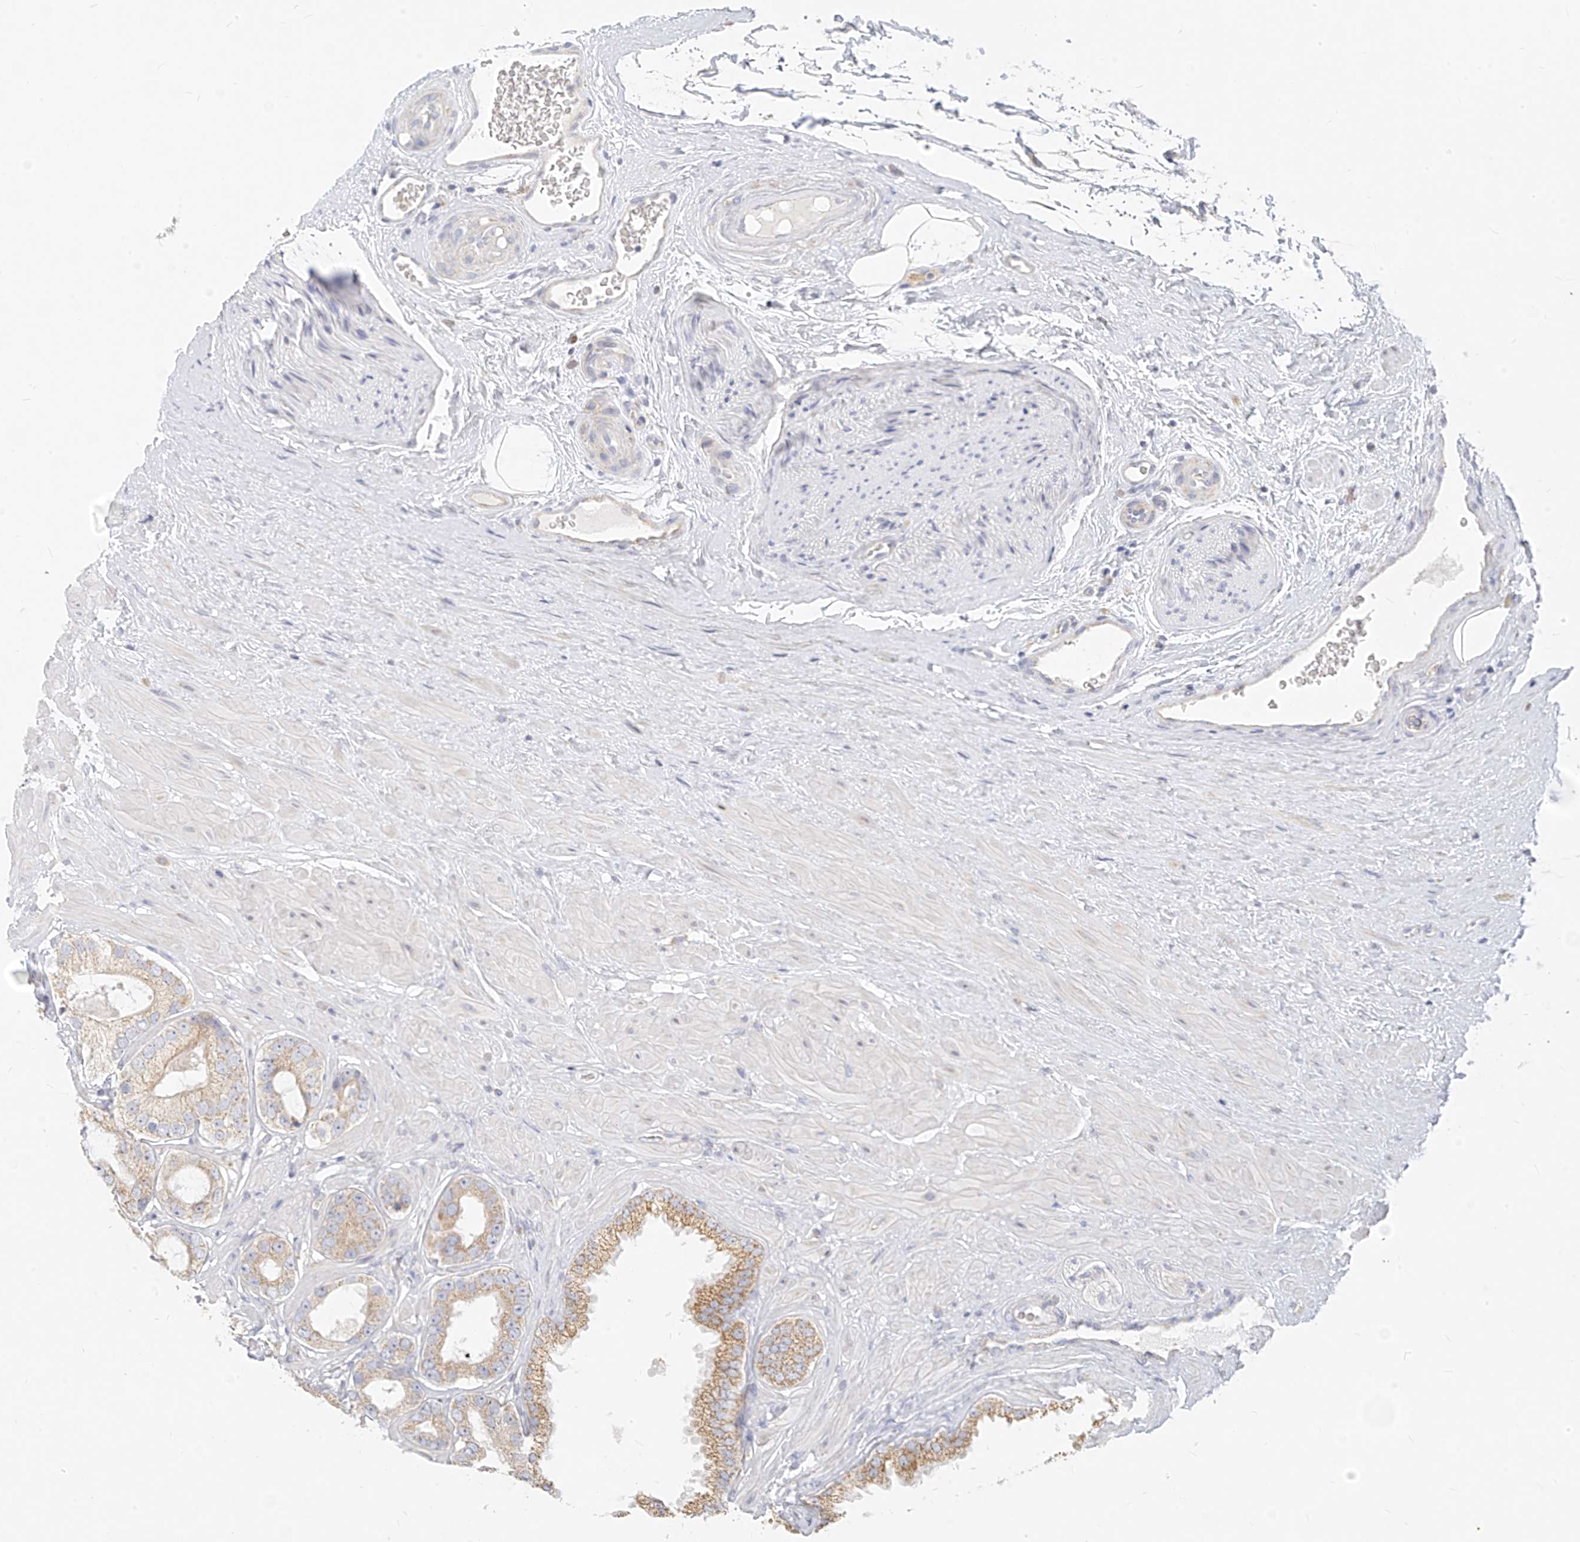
{"staining": {"intensity": "weak", "quantity": "25%-75%", "location": "cytoplasmic/membranous"}, "tissue": "prostate cancer", "cell_type": "Tumor cells", "image_type": "cancer", "snomed": [{"axis": "morphology", "description": "Adenocarcinoma, High grade"}, {"axis": "topography", "description": "Prostate"}], "caption": "The photomicrograph demonstrates a brown stain indicating the presence of a protein in the cytoplasmic/membranous of tumor cells in prostate cancer (adenocarcinoma (high-grade)).", "gene": "ZNF404", "patient": {"sex": "male", "age": 59}}